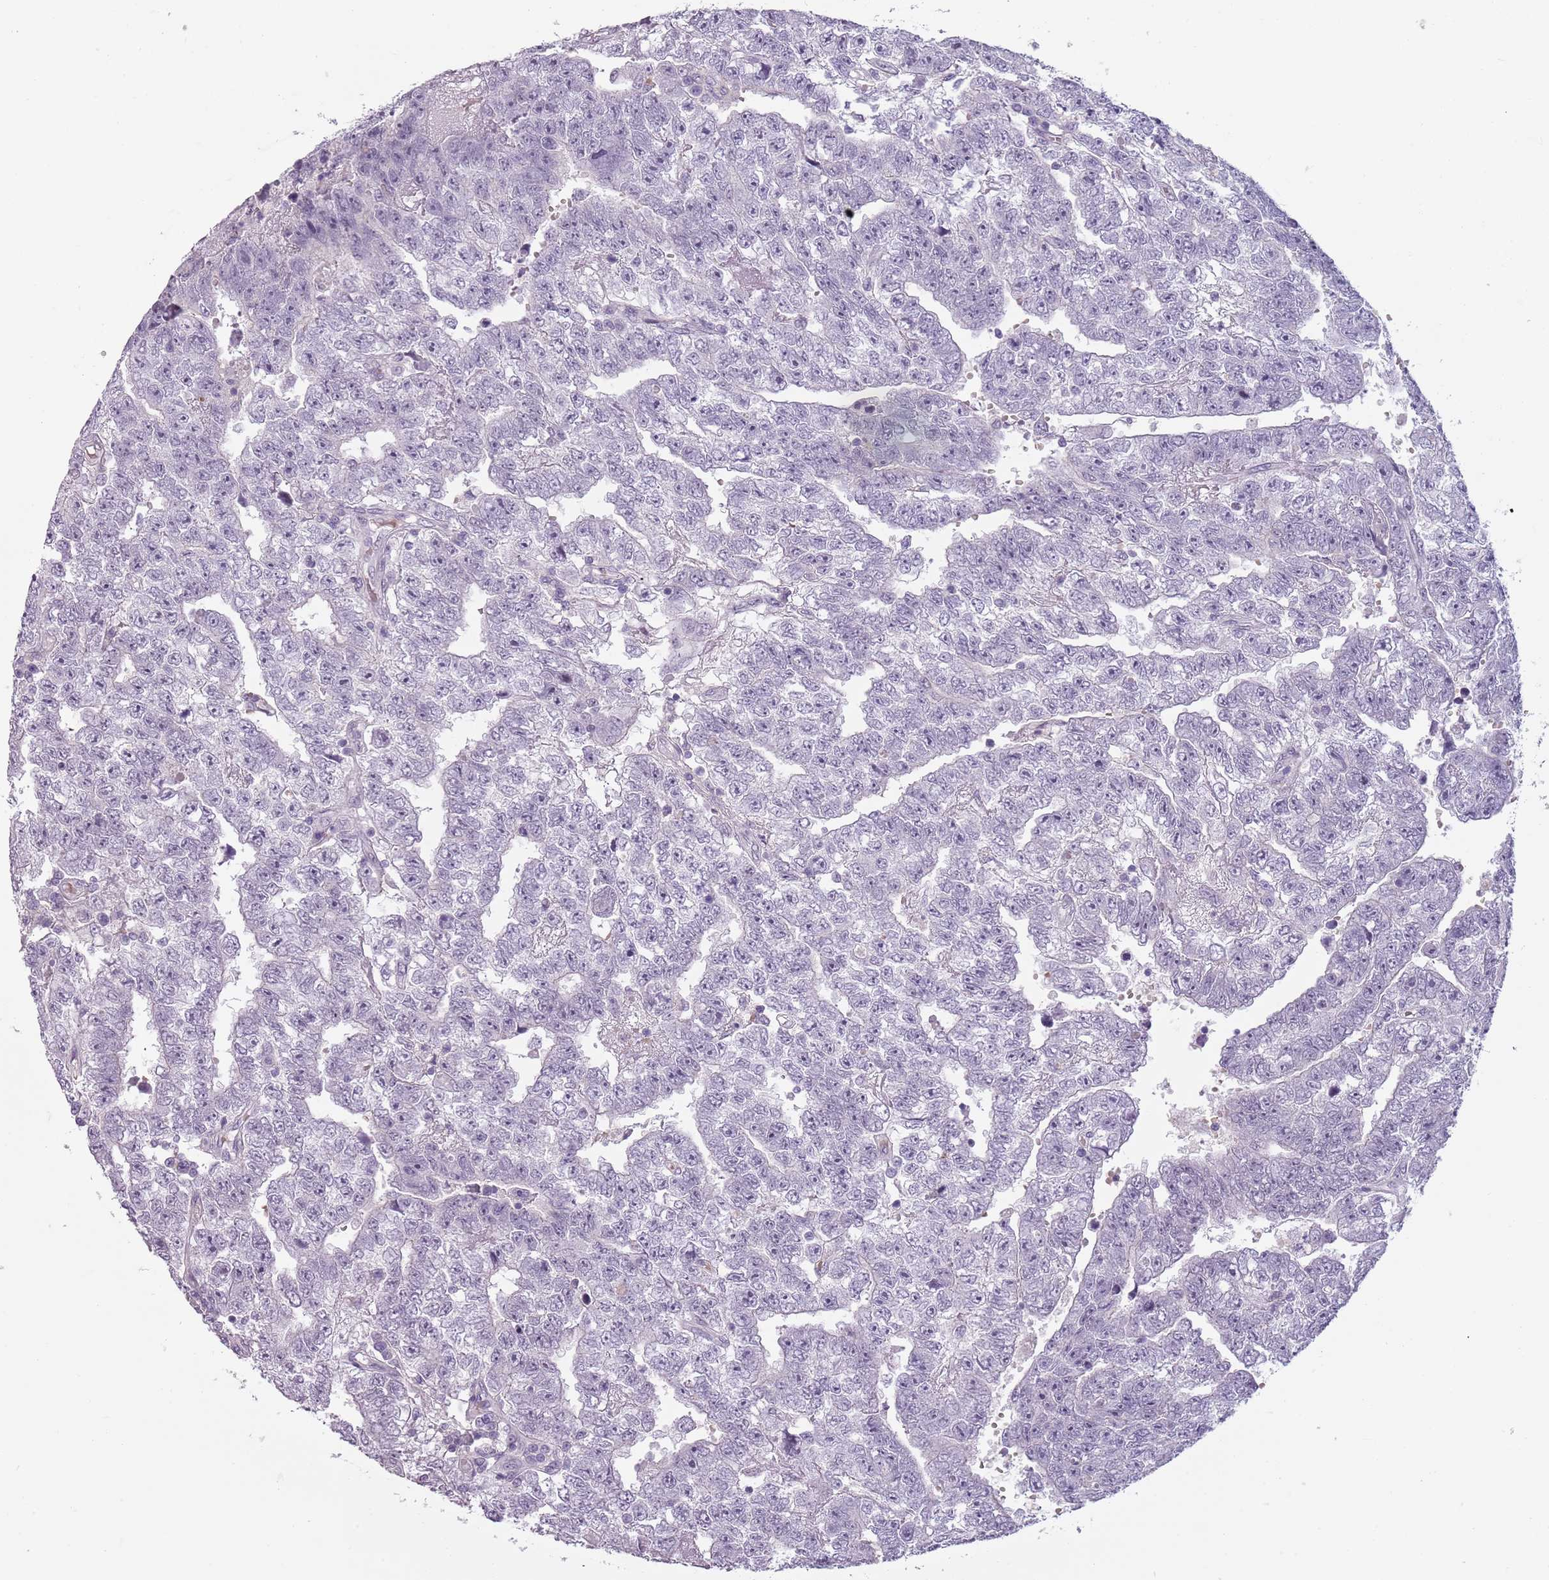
{"staining": {"intensity": "negative", "quantity": "none", "location": "none"}, "tissue": "testis cancer", "cell_type": "Tumor cells", "image_type": "cancer", "snomed": [{"axis": "morphology", "description": "Carcinoma, Embryonal, NOS"}, {"axis": "topography", "description": "Testis"}], "caption": "Human testis embryonal carcinoma stained for a protein using IHC shows no staining in tumor cells.", "gene": "PIEZO1", "patient": {"sex": "male", "age": 25}}